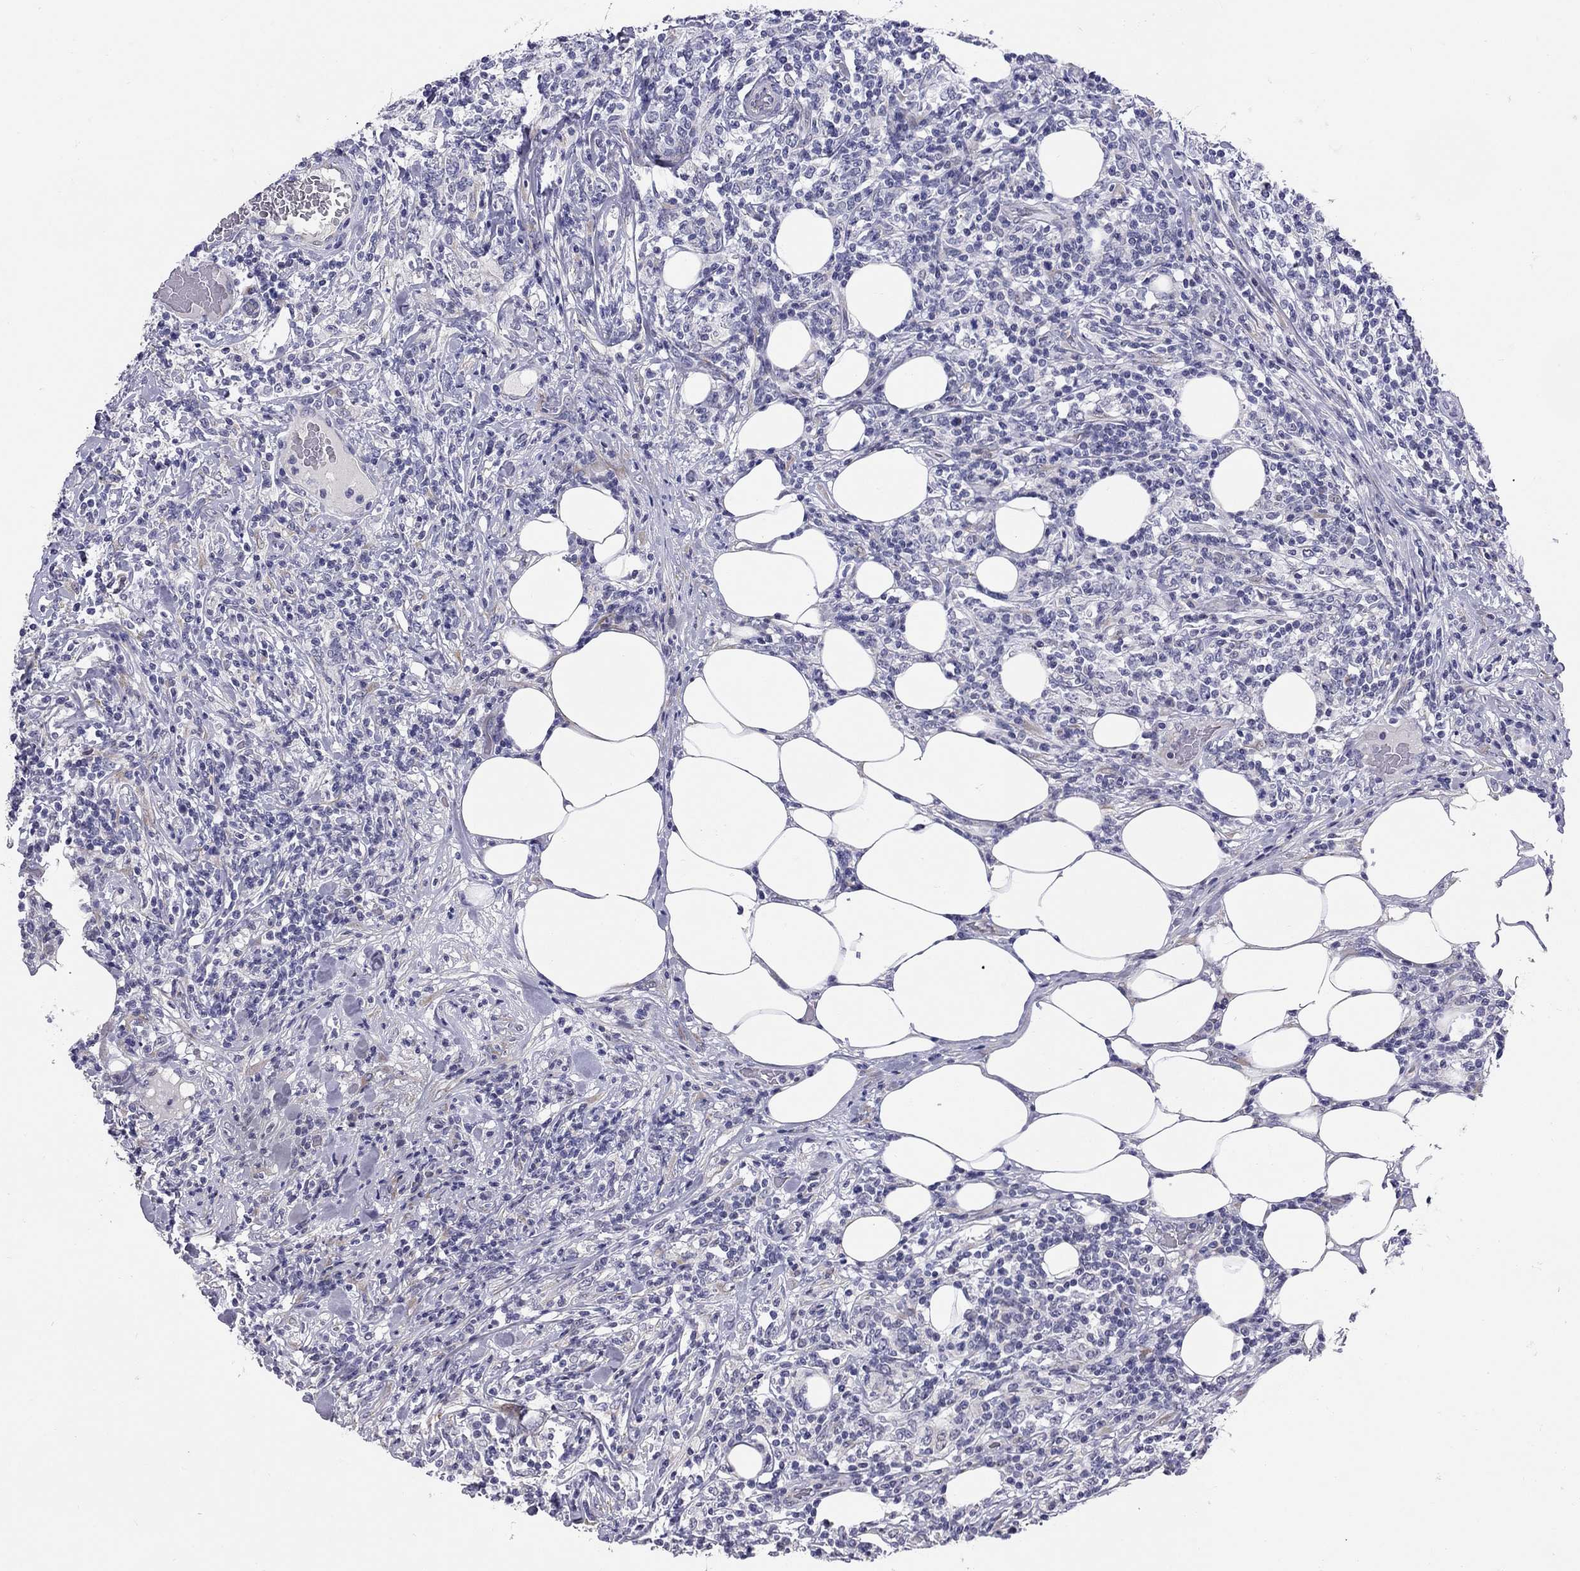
{"staining": {"intensity": "negative", "quantity": "none", "location": "none"}, "tissue": "lymphoma", "cell_type": "Tumor cells", "image_type": "cancer", "snomed": [{"axis": "morphology", "description": "Malignant lymphoma, non-Hodgkin's type, High grade"}, {"axis": "topography", "description": "Lymph node"}], "caption": "Malignant lymphoma, non-Hodgkin's type (high-grade) was stained to show a protein in brown. There is no significant expression in tumor cells. Nuclei are stained in blue.", "gene": "C8orf88", "patient": {"sex": "female", "age": 84}}